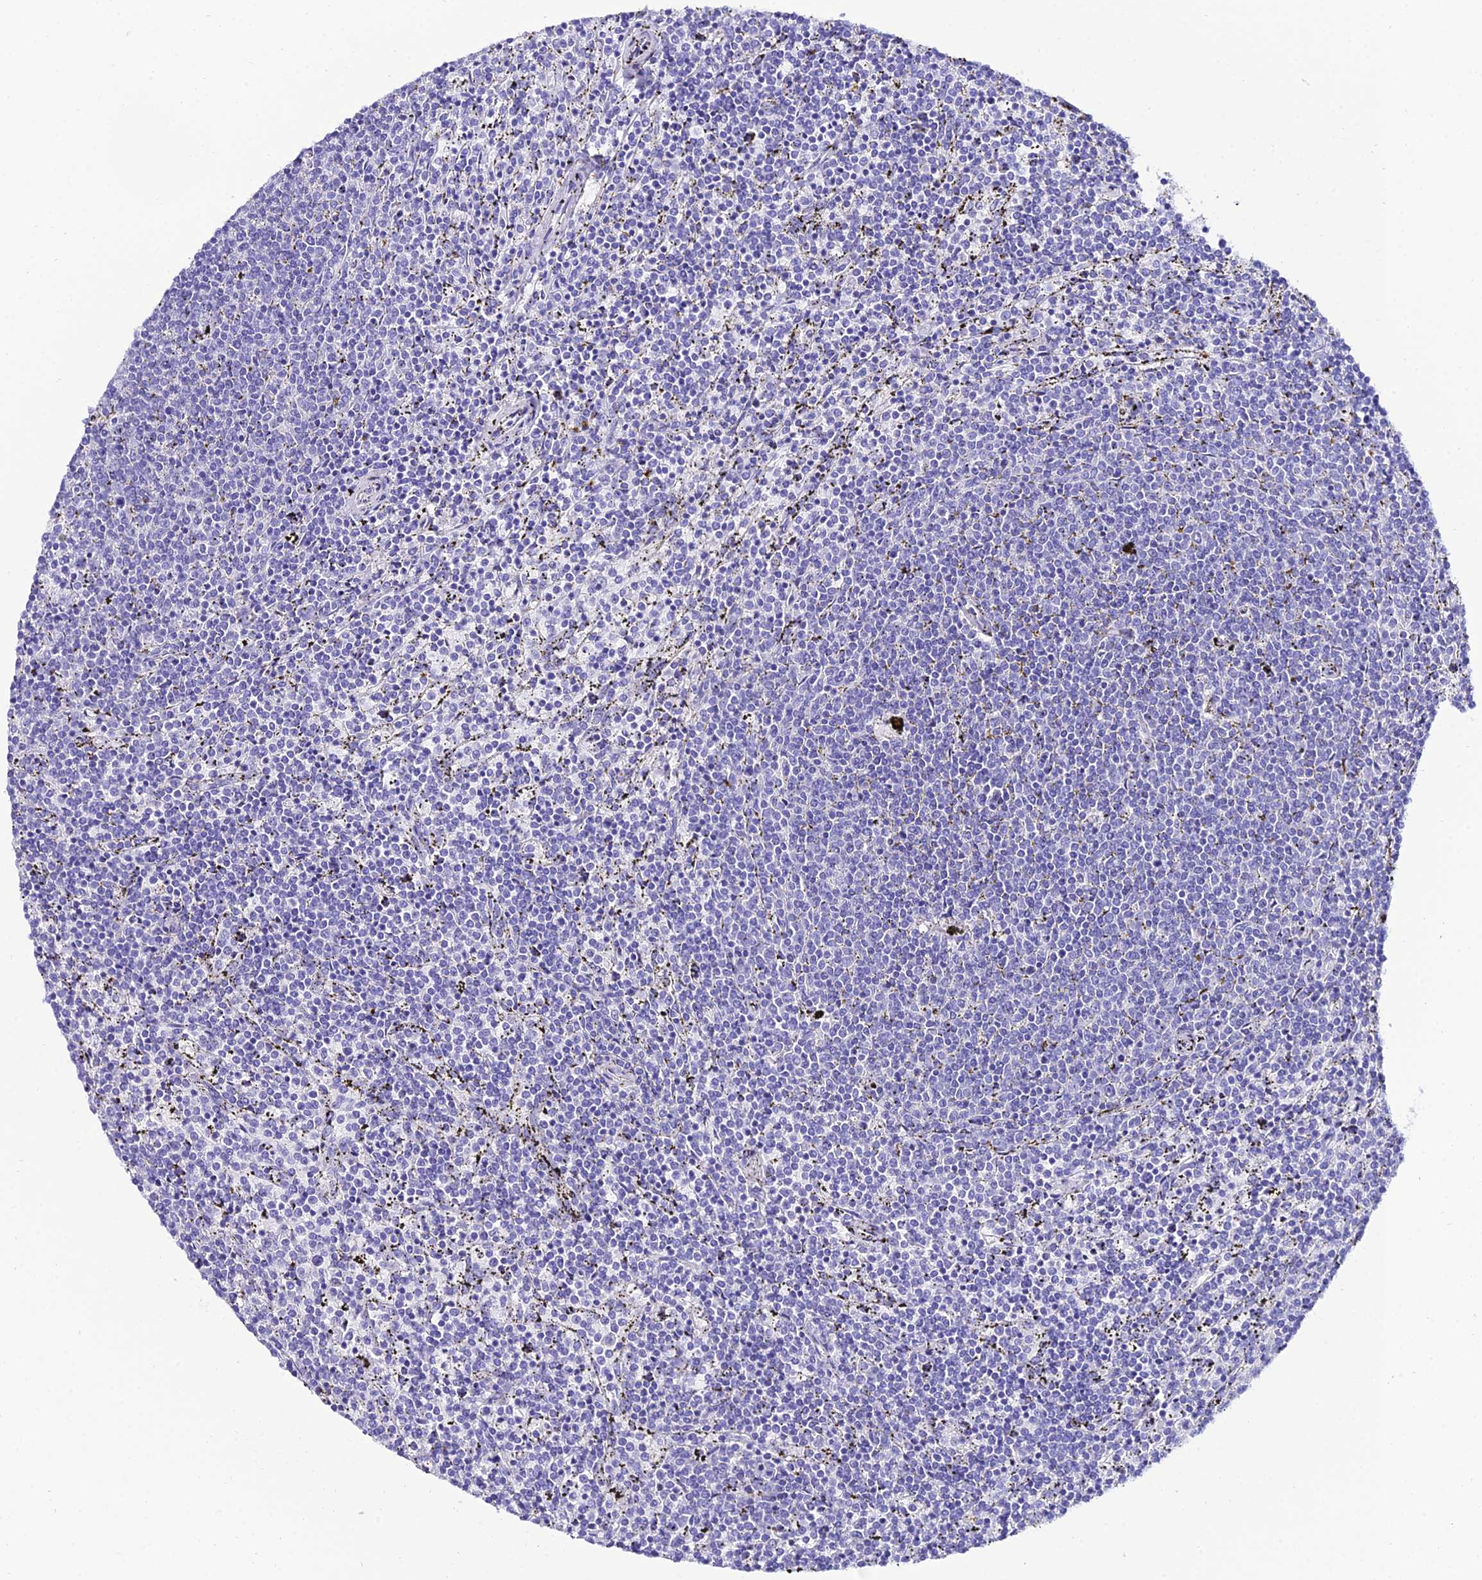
{"staining": {"intensity": "negative", "quantity": "none", "location": "none"}, "tissue": "lymphoma", "cell_type": "Tumor cells", "image_type": "cancer", "snomed": [{"axis": "morphology", "description": "Malignant lymphoma, non-Hodgkin's type, Low grade"}, {"axis": "topography", "description": "Spleen"}], "caption": "Low-grade malignant lymphoma, non-Hodgkin's type stained for a protein using IHC demonstrates no expression tumor cells.", "gene": "OR4D5", "patient": {"sex": "female", "age": 50}}